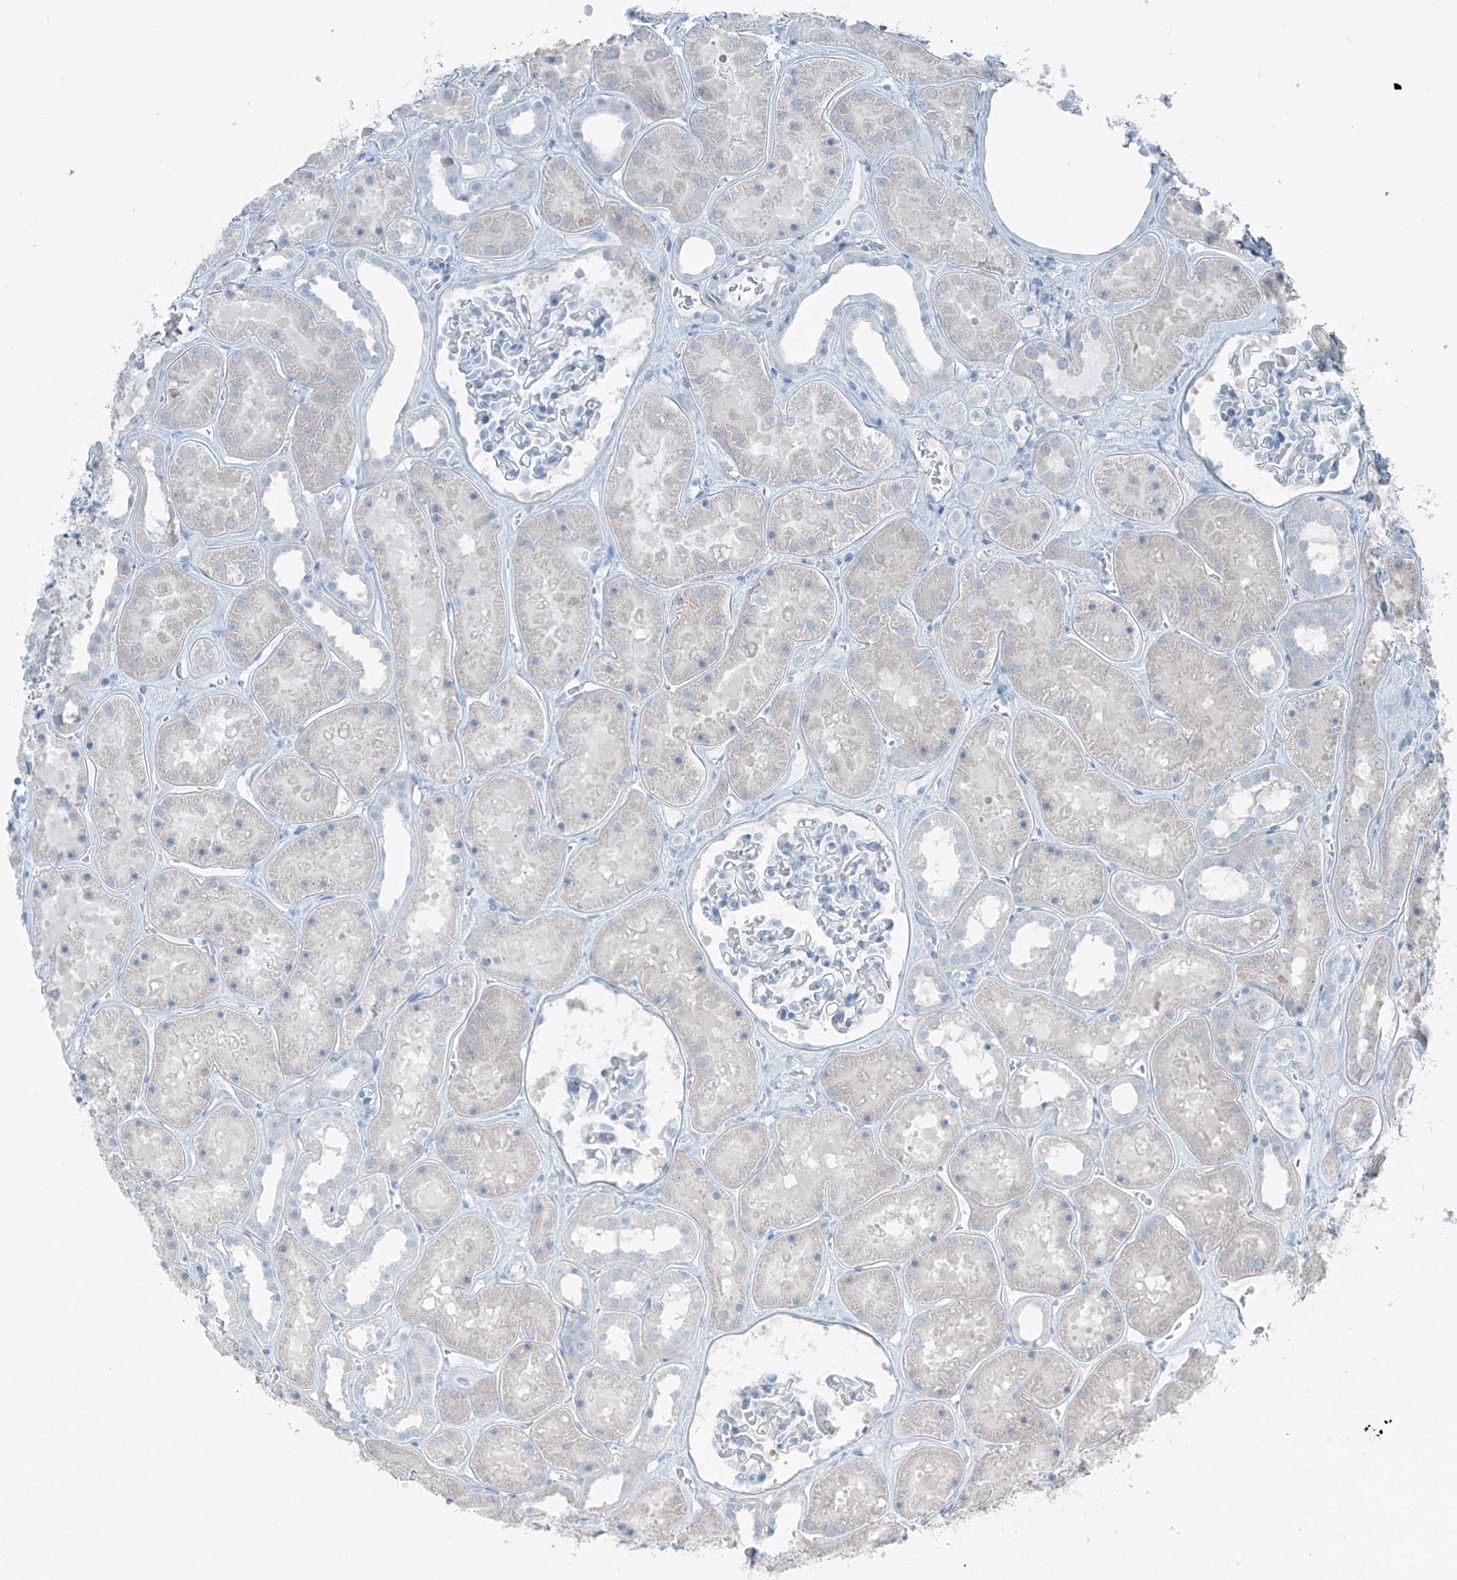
{"staining": {"intensity": "negative", "quantity": "none", "location": "none"}, "tissue": "kidney", "cell_type": "Cells in glomeruli", "image_type": "normal", "snomed": [{"axis": "morphology", "description": "Normal tissue, NOS"}, {"axis": "topography", "description": "Kidney"}], "caption": "The immunohistochemistry (IHC) photomicrograph has no significant staining in cells in glomeruli of kidney.", "gene": "SLC25A43", "patient": {"sex": "female", "age": 41}}